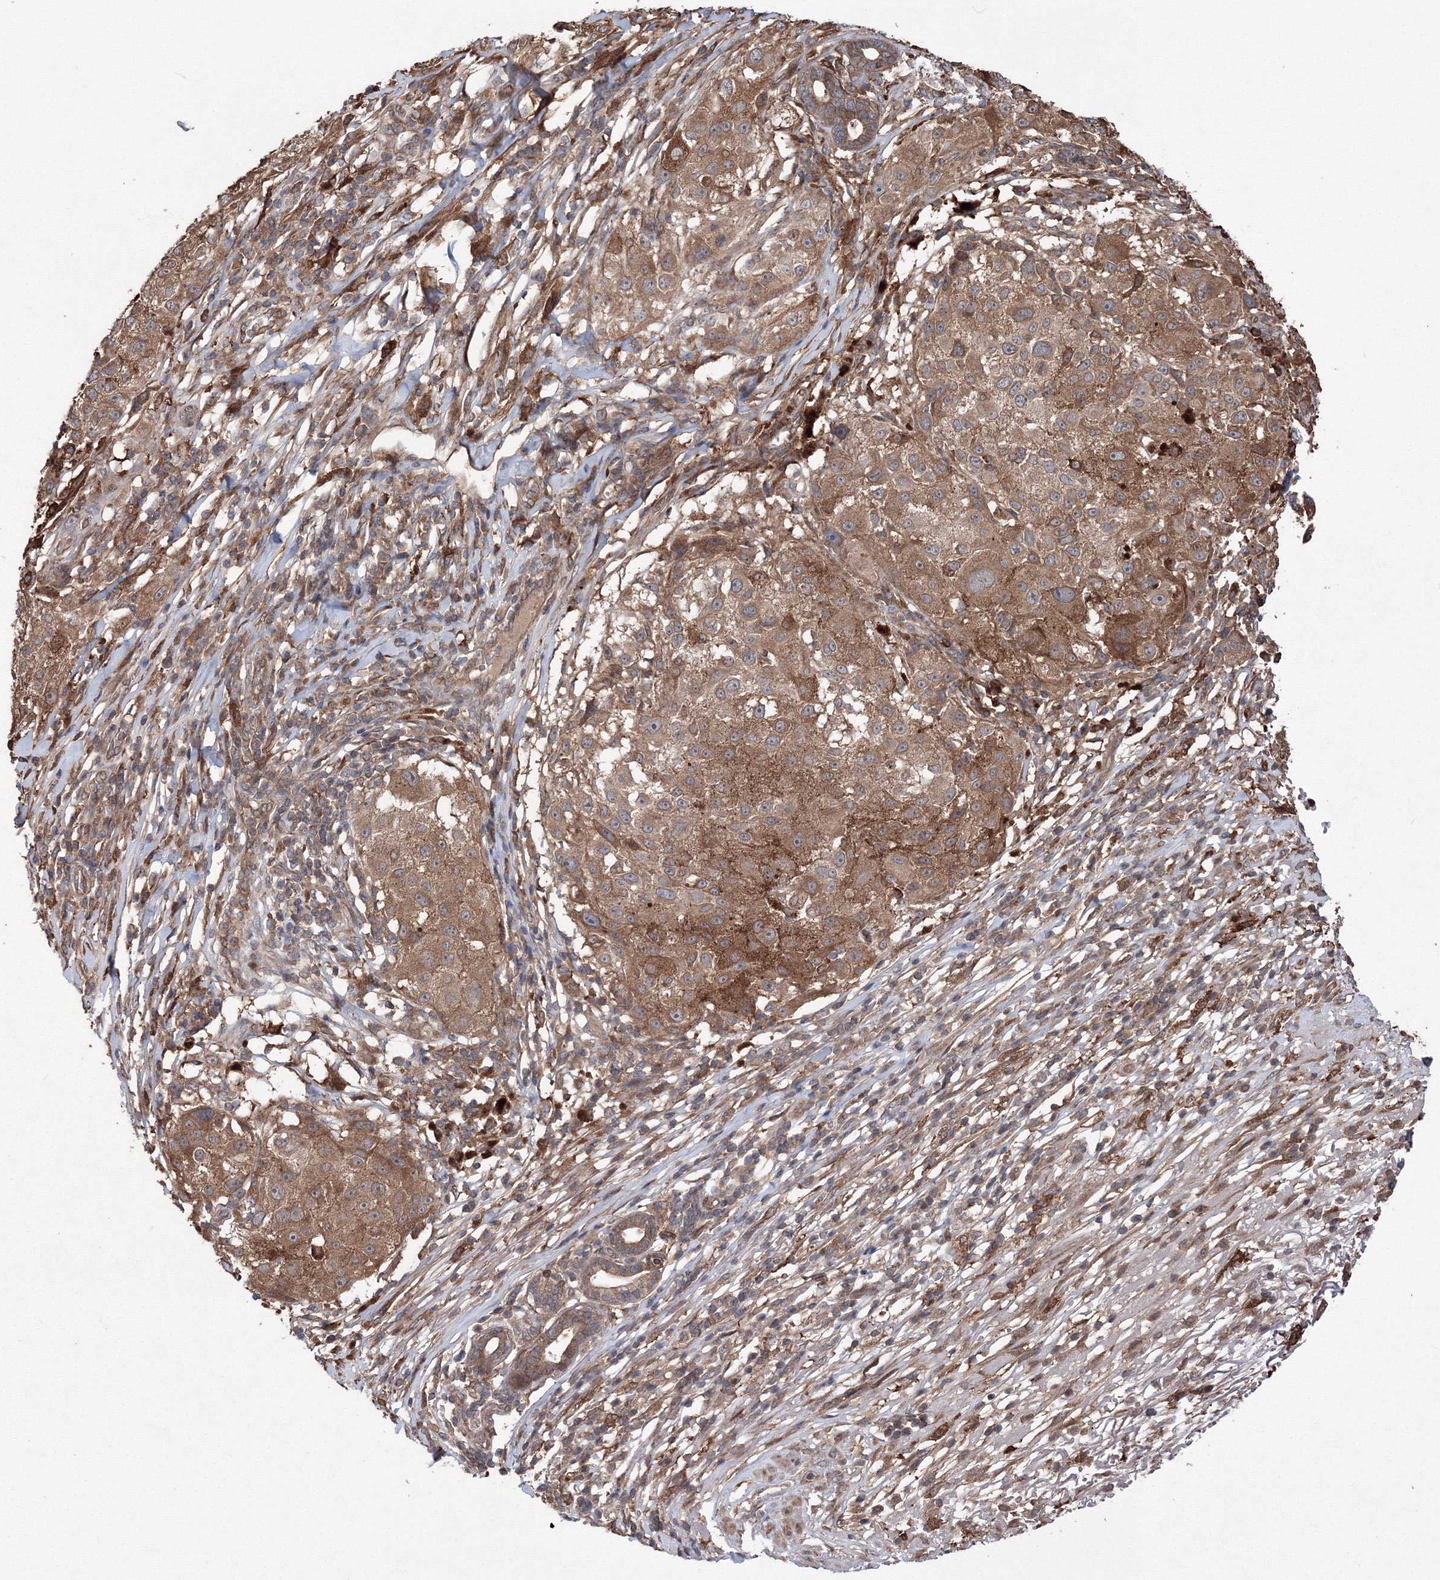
{"staining": {"intensity": "moderate", "quantity": ">75%", "location": "cytoplasmic/membranous"}, "tissue": "melanoma", "cell_type": "Tumor cells", "image_type": "cancer", "snomed": [{"axis": "morphology", "description": "Necrosis, NOS"}, {"axis": "morphology", "description": "Malignant melanoma, NOS"}, {"axis": "topography", "description": "Skin"}], "caption": "Malignant melanoma tissue displays moderate cytoplasmic/membranous positivity in about >75% of tumor cells, visualized by immunohistochemistry. The staining is performed using DAB (3,3'-diaminobenzidine) brown chromogen to label protein expression. The nuclei are counter-stained blue using hematoxylin.", "gene": "RANBP3L", "patient": {"sex": "female", "age": 87}}